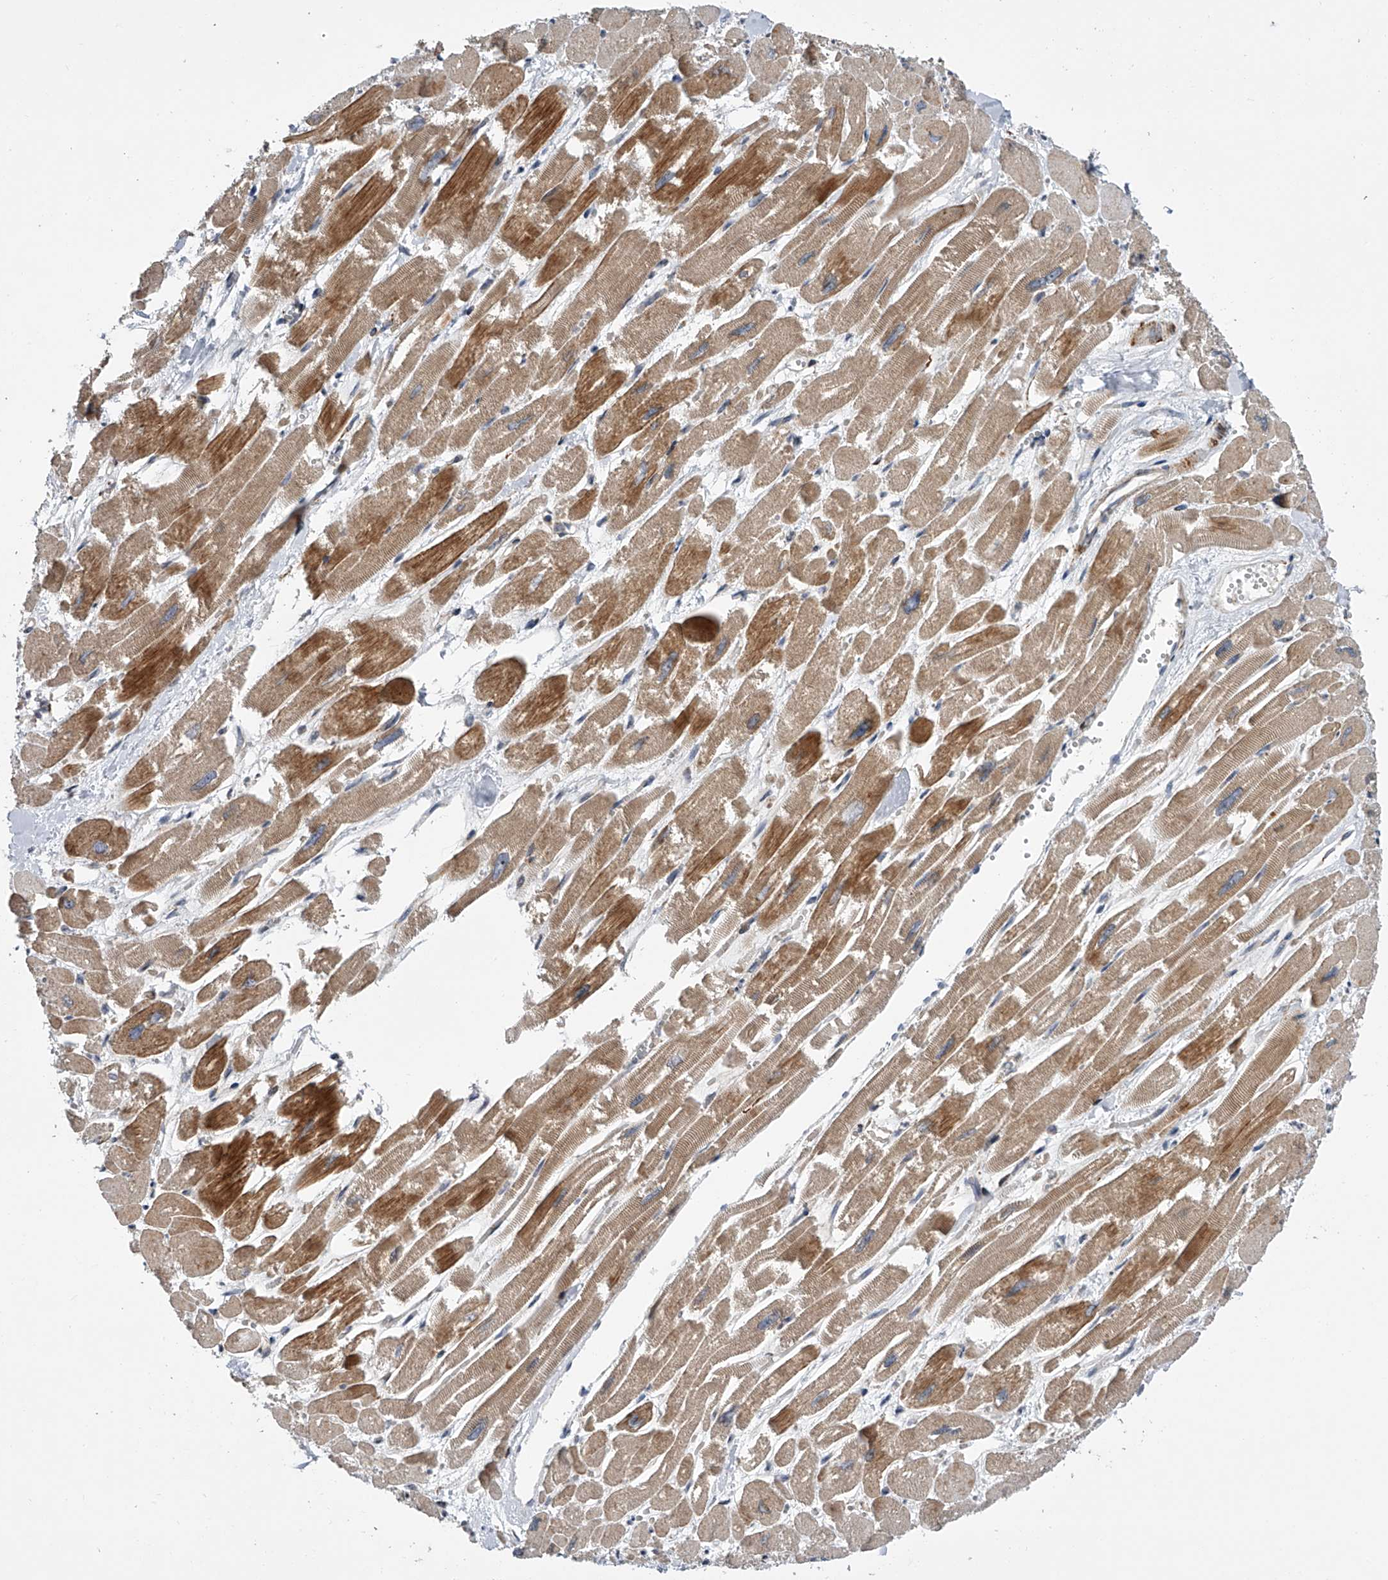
{"staining": {"intensity": "moderate", "quantity": "25%-75%", "location": "cytoplasmic/membranous"}, "tissue": "heart muscle", "cell_type": "Cardiomyocytes", "image_type": "normal", "snomed": [{"axis": "morphology", "description": "Normal tissue, NOS"}, {"axis": "topography", "description": "Heart"}], "caption": "Immunohistochemical staining of unremarkable human heart muscle demonstrates moderate cytoplasmic/membranous protein staining in approximately 25%-75% of cardiomyocytes.", "gene": "DLGAP2", "patient": {"sex": "male", "age": 54}}